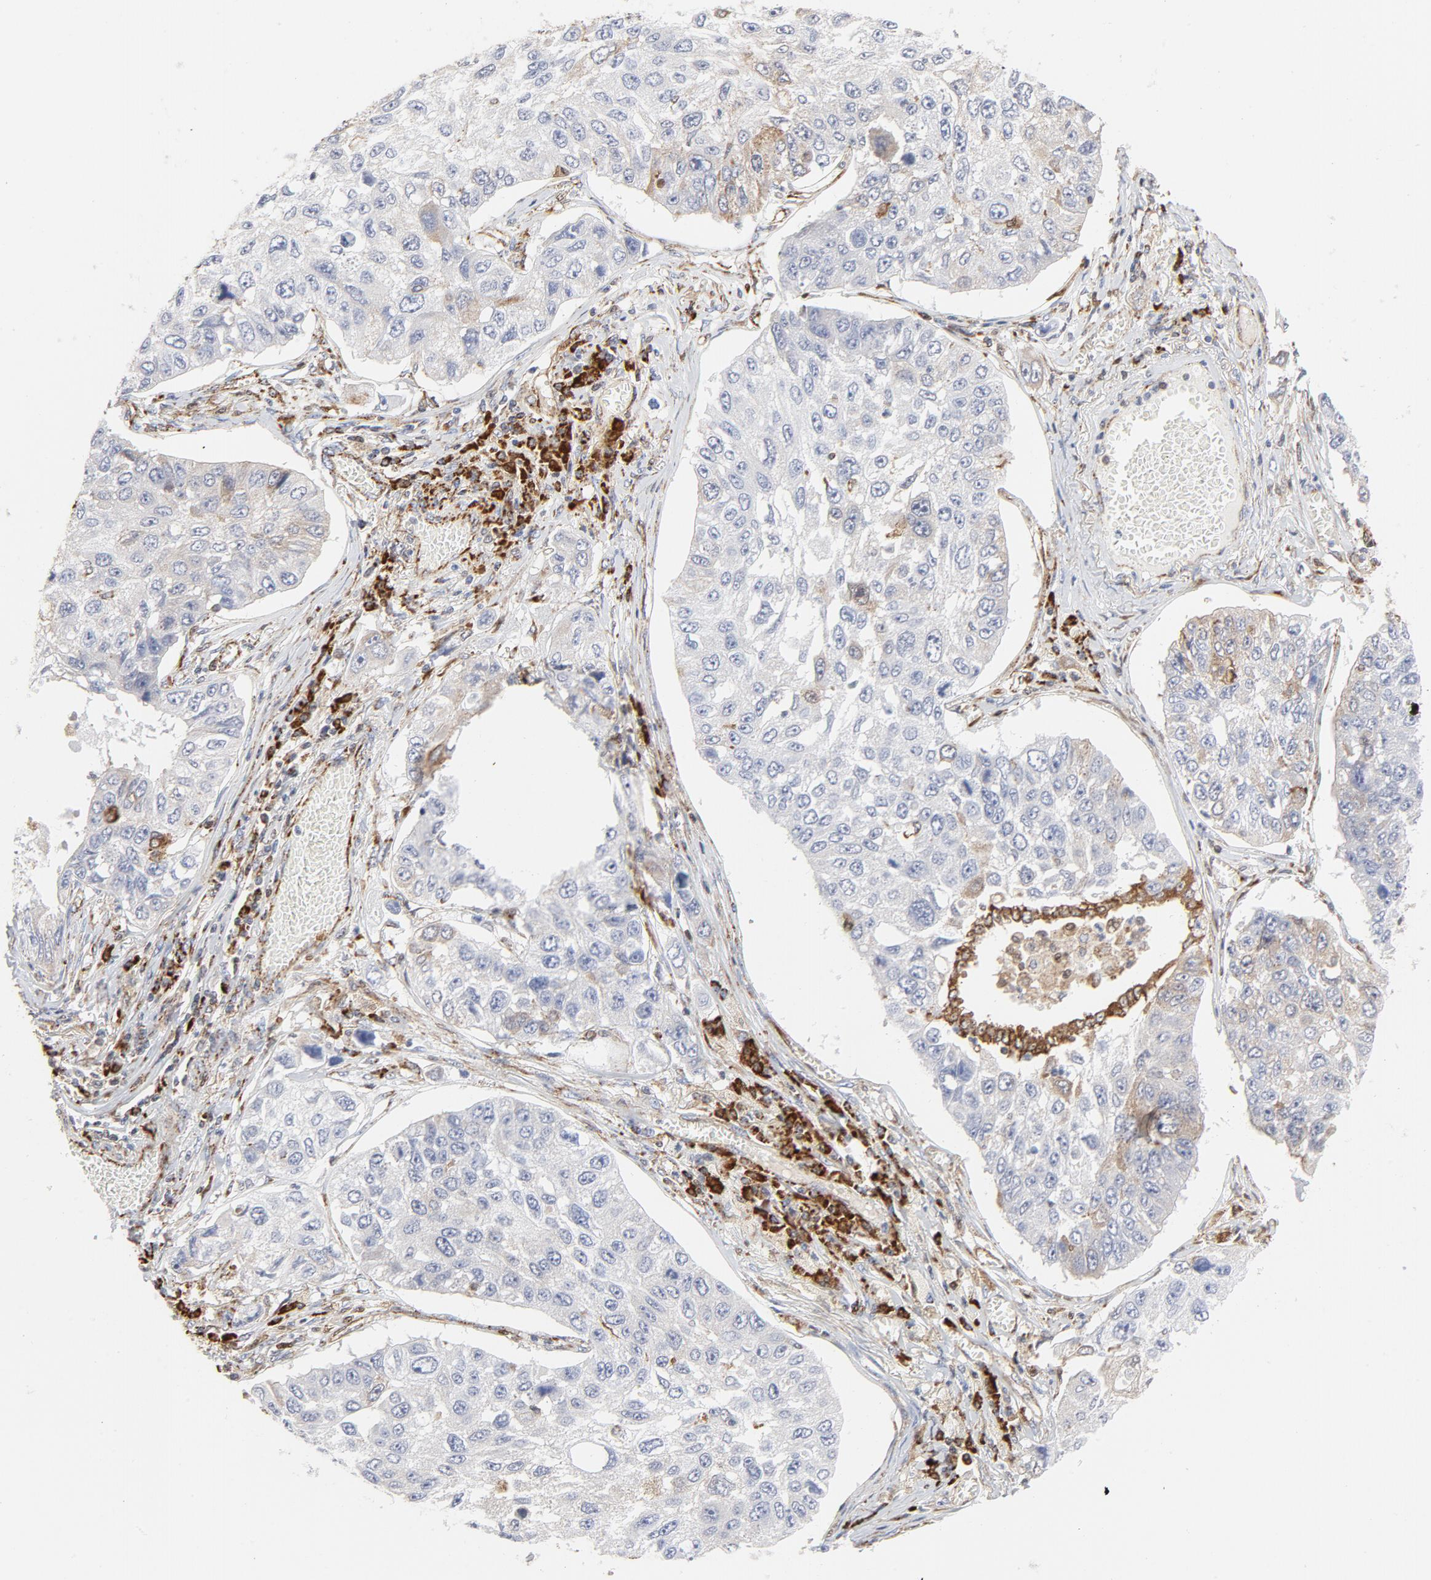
{"staining": {"intensity": "weak", "quantity": "<25%", "location": "cytoplasmic/membranous"}, "tissue": "lung cancer", "cell_type": "Tumor cells", "image_type": "cancer", "snomed": [{"axis": "morphology", "description": "Squamous cell carcinoma, NOS"}, {"axis": "topography", "description": "Lung"}], "caption": "High magnification brightfield microscopy of squamous cell carcinoma (lung) stained with DAB (brown) and counterstained with hematoxylin (blue): tumor cells show no significant expression.", "gene": "CYCS", "patient": {"sex": "male", "age": 71}}